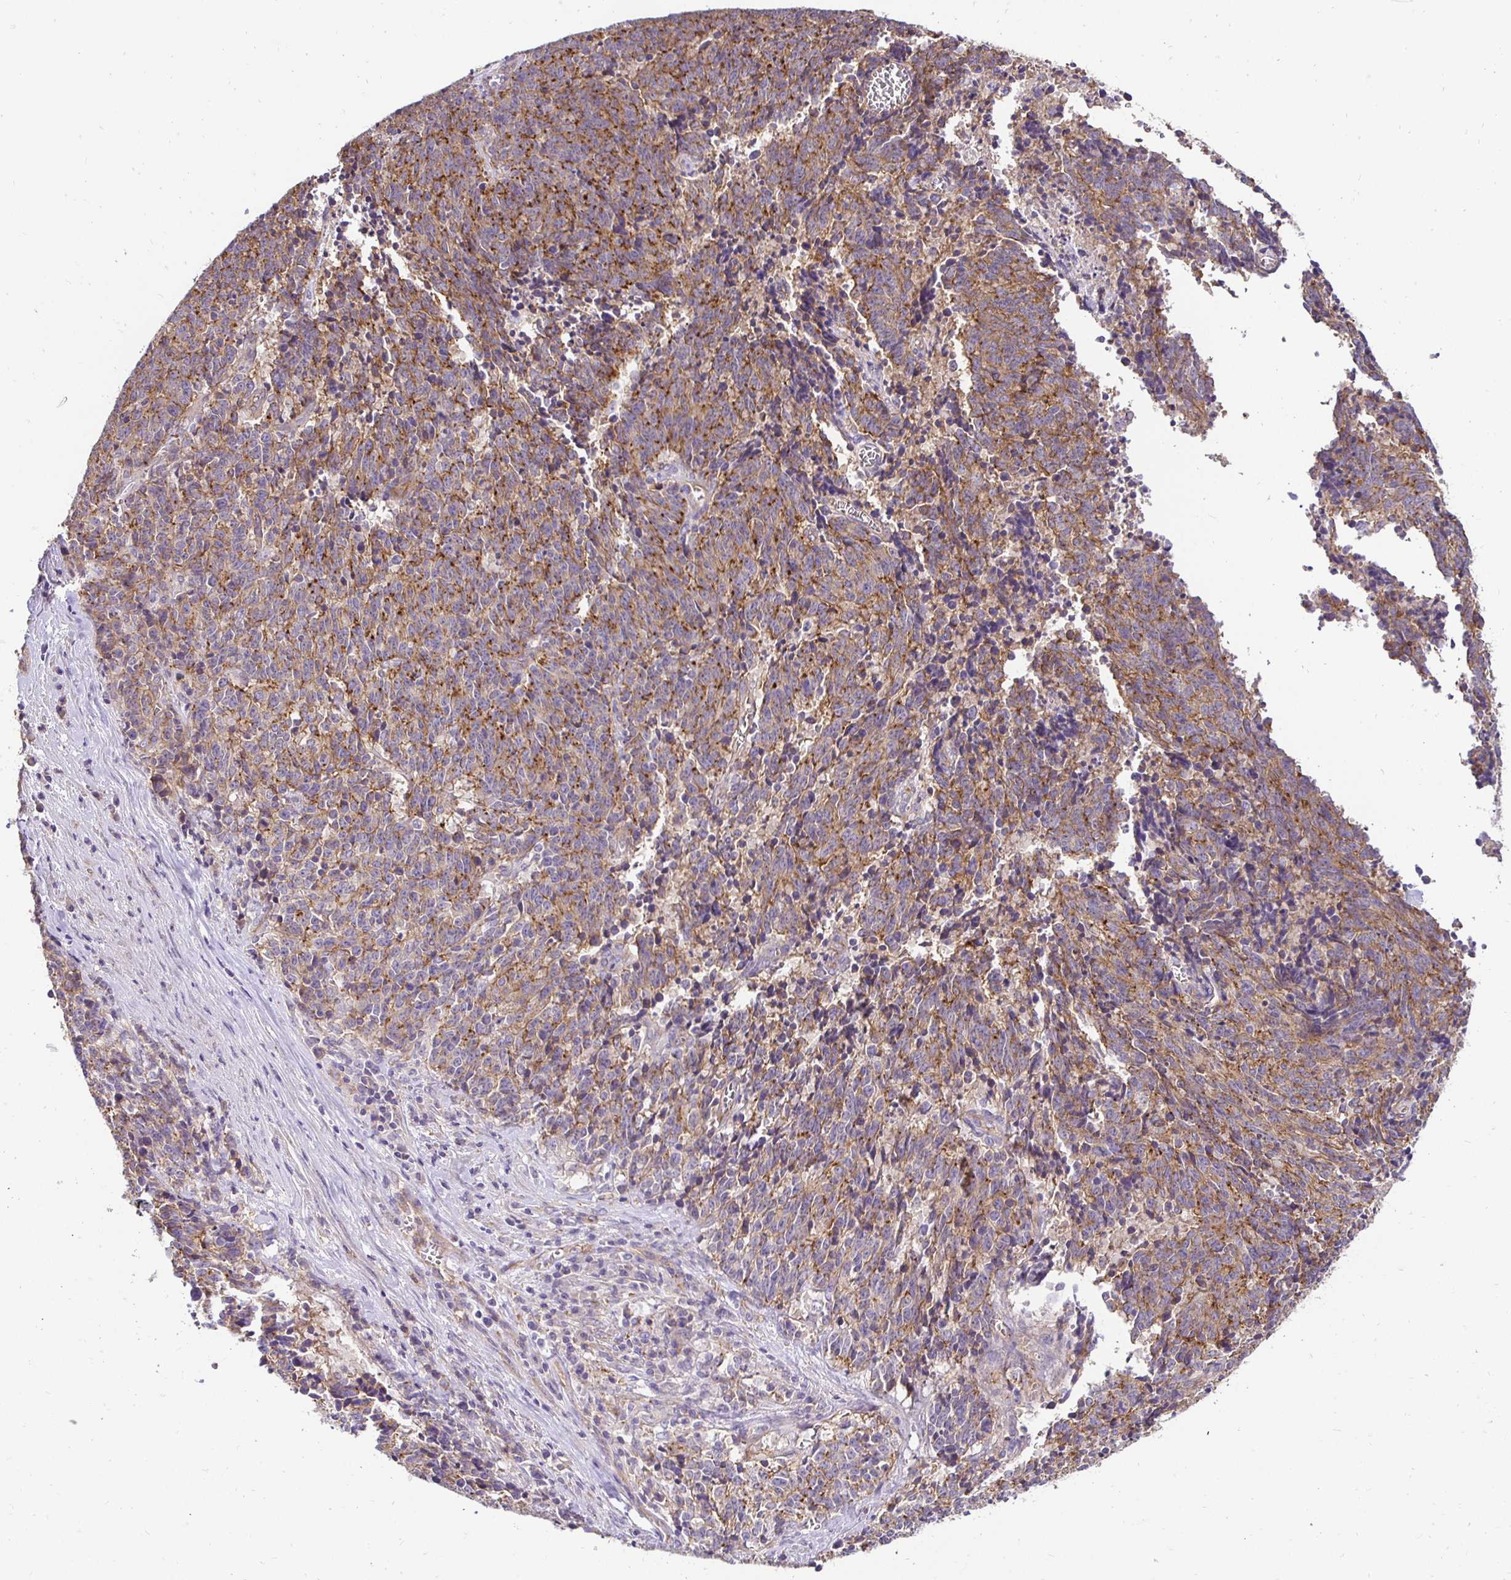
{"staining": {"intensity": "moderate", "quantity": ">75%", "location": "cytoplasmic/membranous"}, "tissue": "cervical cancer", "cell_type": "Tumor cells", "image_type": "cancer", "snomed": [{"axis": "morphology", "description": "Squamous cell carcinoma, NOS"}, {"axis": "topography", "description": "Cervix"}], "caption": "Cervical cancer stained with a brown dye exhibits moderate cytoplasmic/membranous positive staining in about >75% of tumor cells.", "gene": "SLC9A1", "patient": {"sex": "female", "age": 29}}